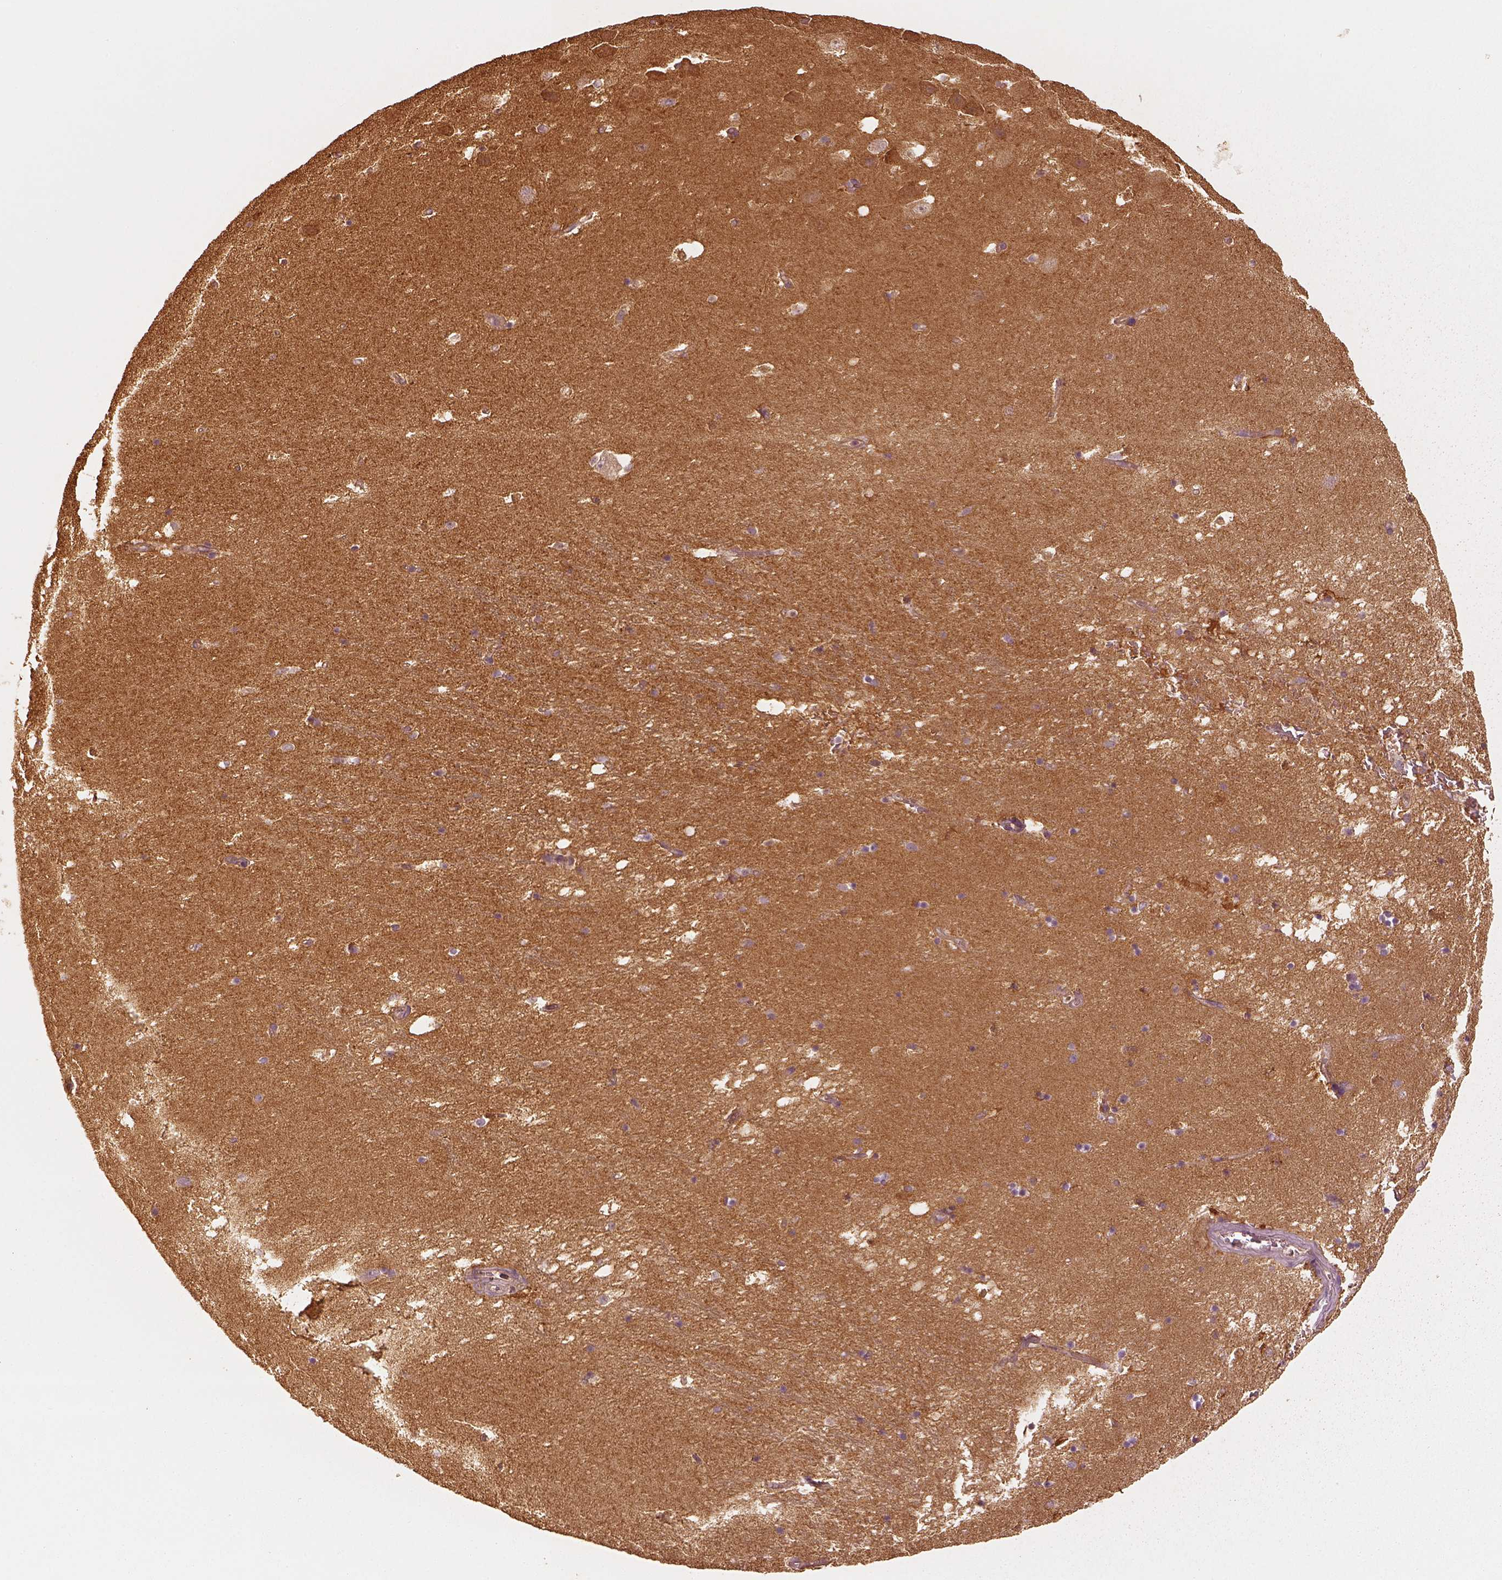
{"staining": {"intensity": "negative", "quantity": "none", "location": "none"}, "tissue": "hippocampus", "cell_type": "Glial cells", "image_type": "normal", "snomed": [{"axis": "morphology", "description": "Normal tissue, NOS"}, {"axis": "topography", "description": "Hippocampus"}], "caption": "Glial cells show no significant protein staining in unremarkable hippocampus.", "gene": "WDR7", "patient": {"sex": "male", "age": 58}}